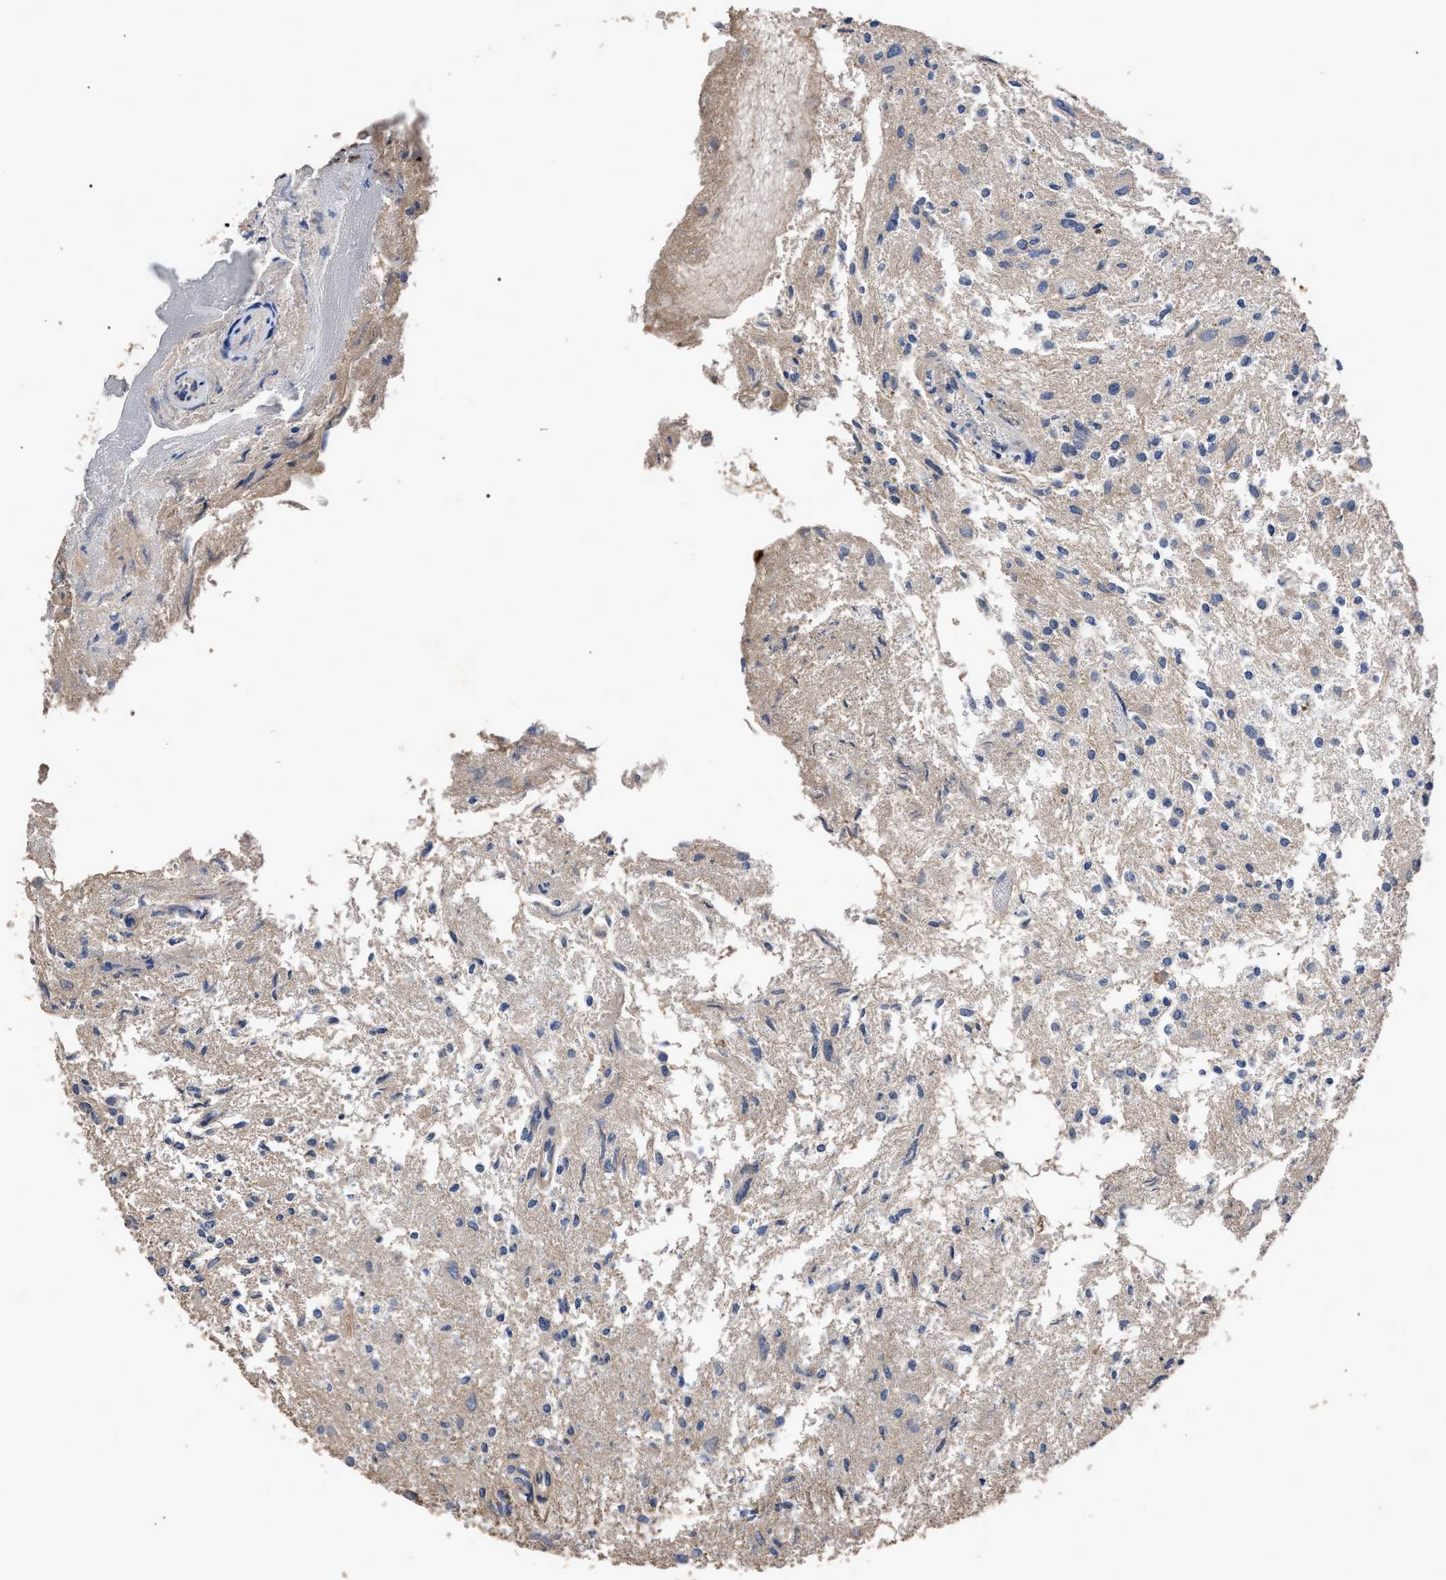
{"staining": {"intensity": "negative", "quantity": "none", "location": "none"}, "tissue": "glioma", "cell_type": "Tumor cells", "image_type": "cancer", "snomed": [{"axis": "morphology", "description": "Glioma, malignant, High grade"}, {"axis": "topography", "description": "Brain"}], "caption": "Immunohistochemistry (IHC) micrograph of neoplastic tissue: high-grade glioma (malignant) stained with DAB demonstrates no significant protein staining in tumor cells.", "gene": "BTN2A1", "patient": {"sex": "female", "age": 59}}